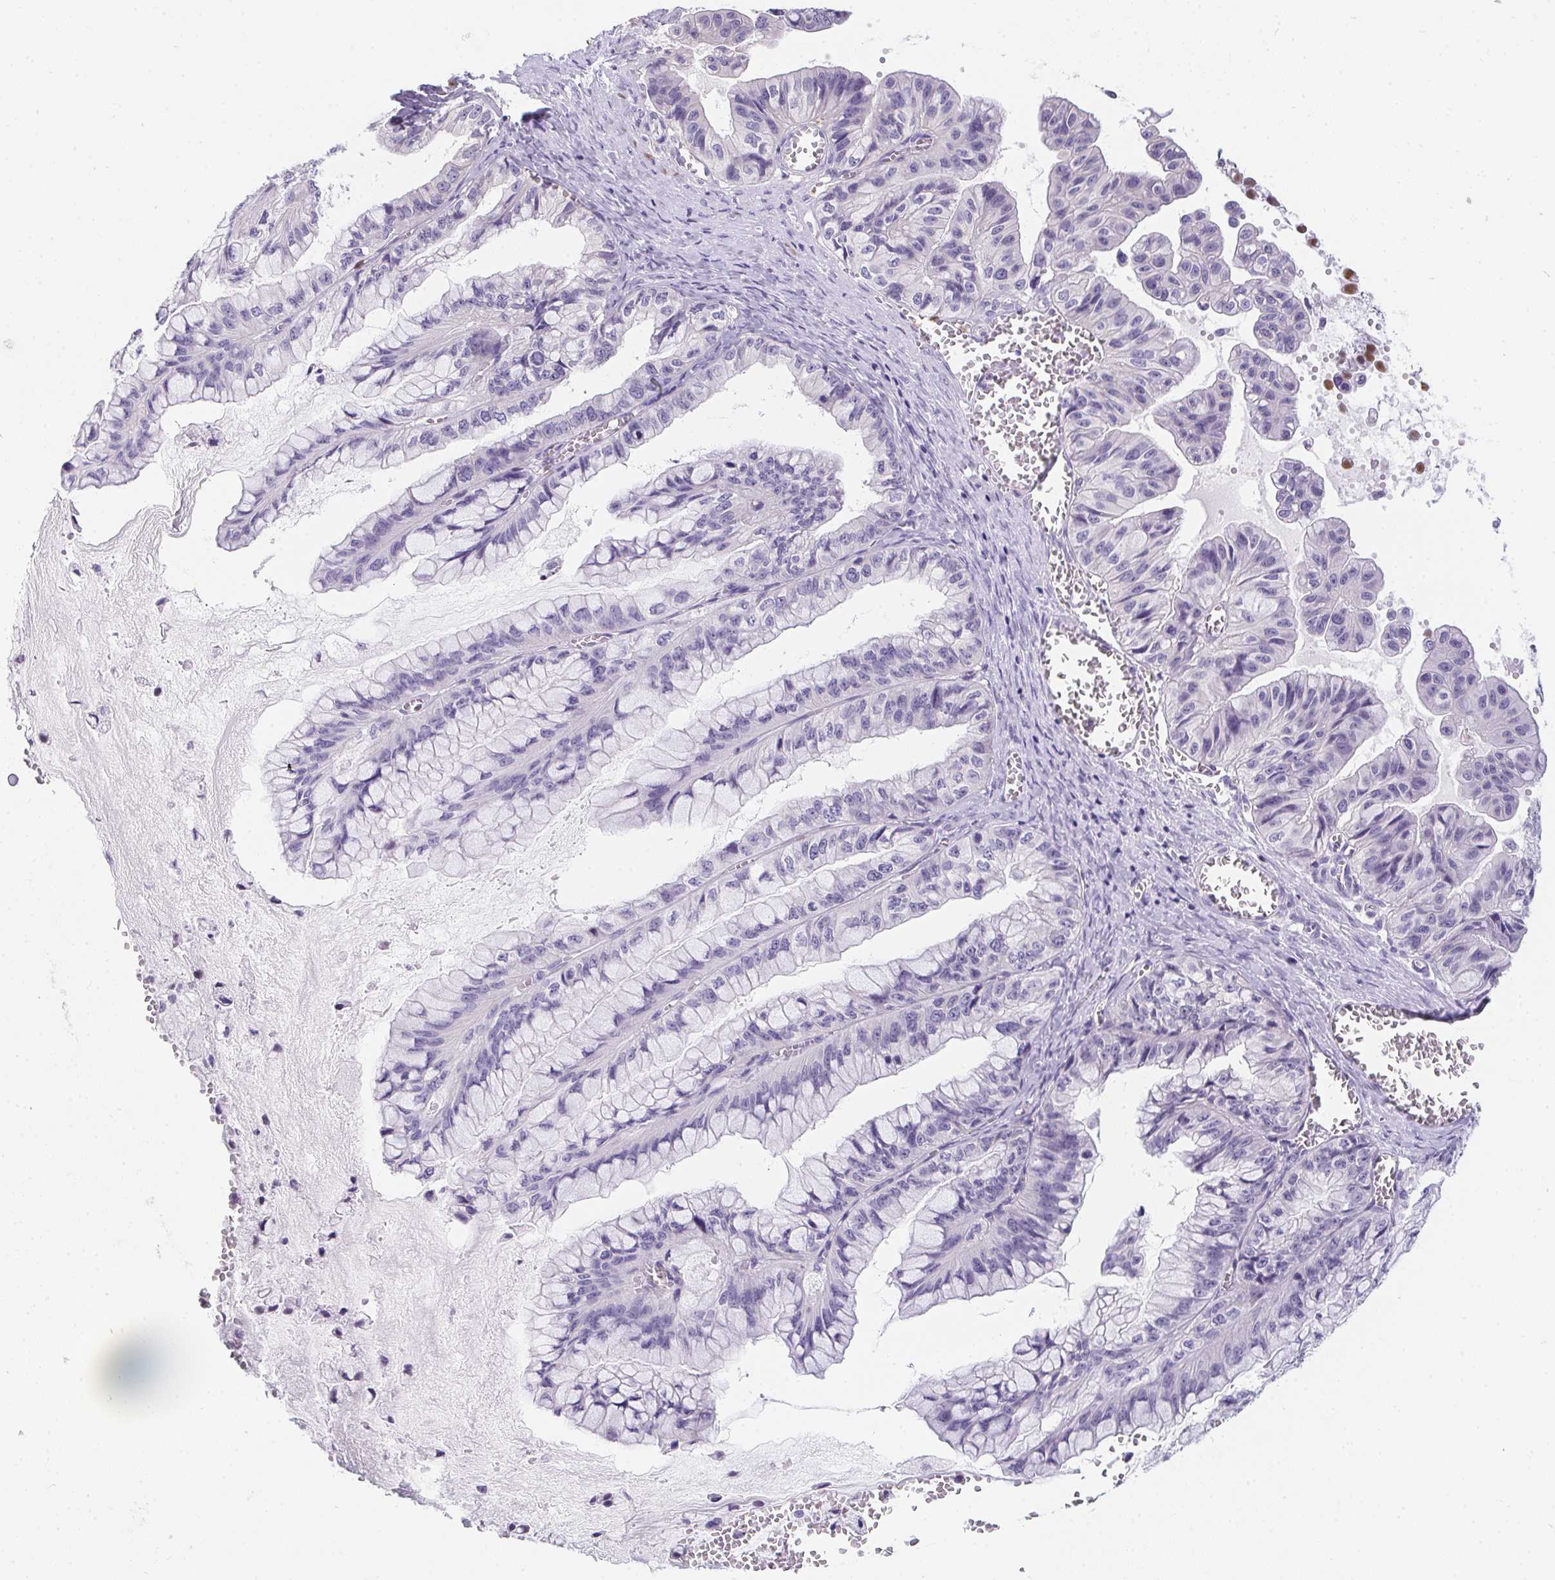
{"staining": {"intensity": "negative", "quantity": "none", "location": "none"}, "tissue": "ovarian cancer", "cell_type": "Tumor cells", "image_type": "cancer", "snomed": [{"axis": "morphology", "description": "Cystadenocarcinoma, mucinous, NOS"}, {"axis": "topography", "description": "Ovary"}], "caption": "DAB (3,3'-diaminobenzidine) immunohistochemical staining of human ovarian mucinous cystadenocarcinoma displays no significant staining in tumor cells.", "gene": "PRKAA1", "patient": {"sex": "female", "age": 72}}